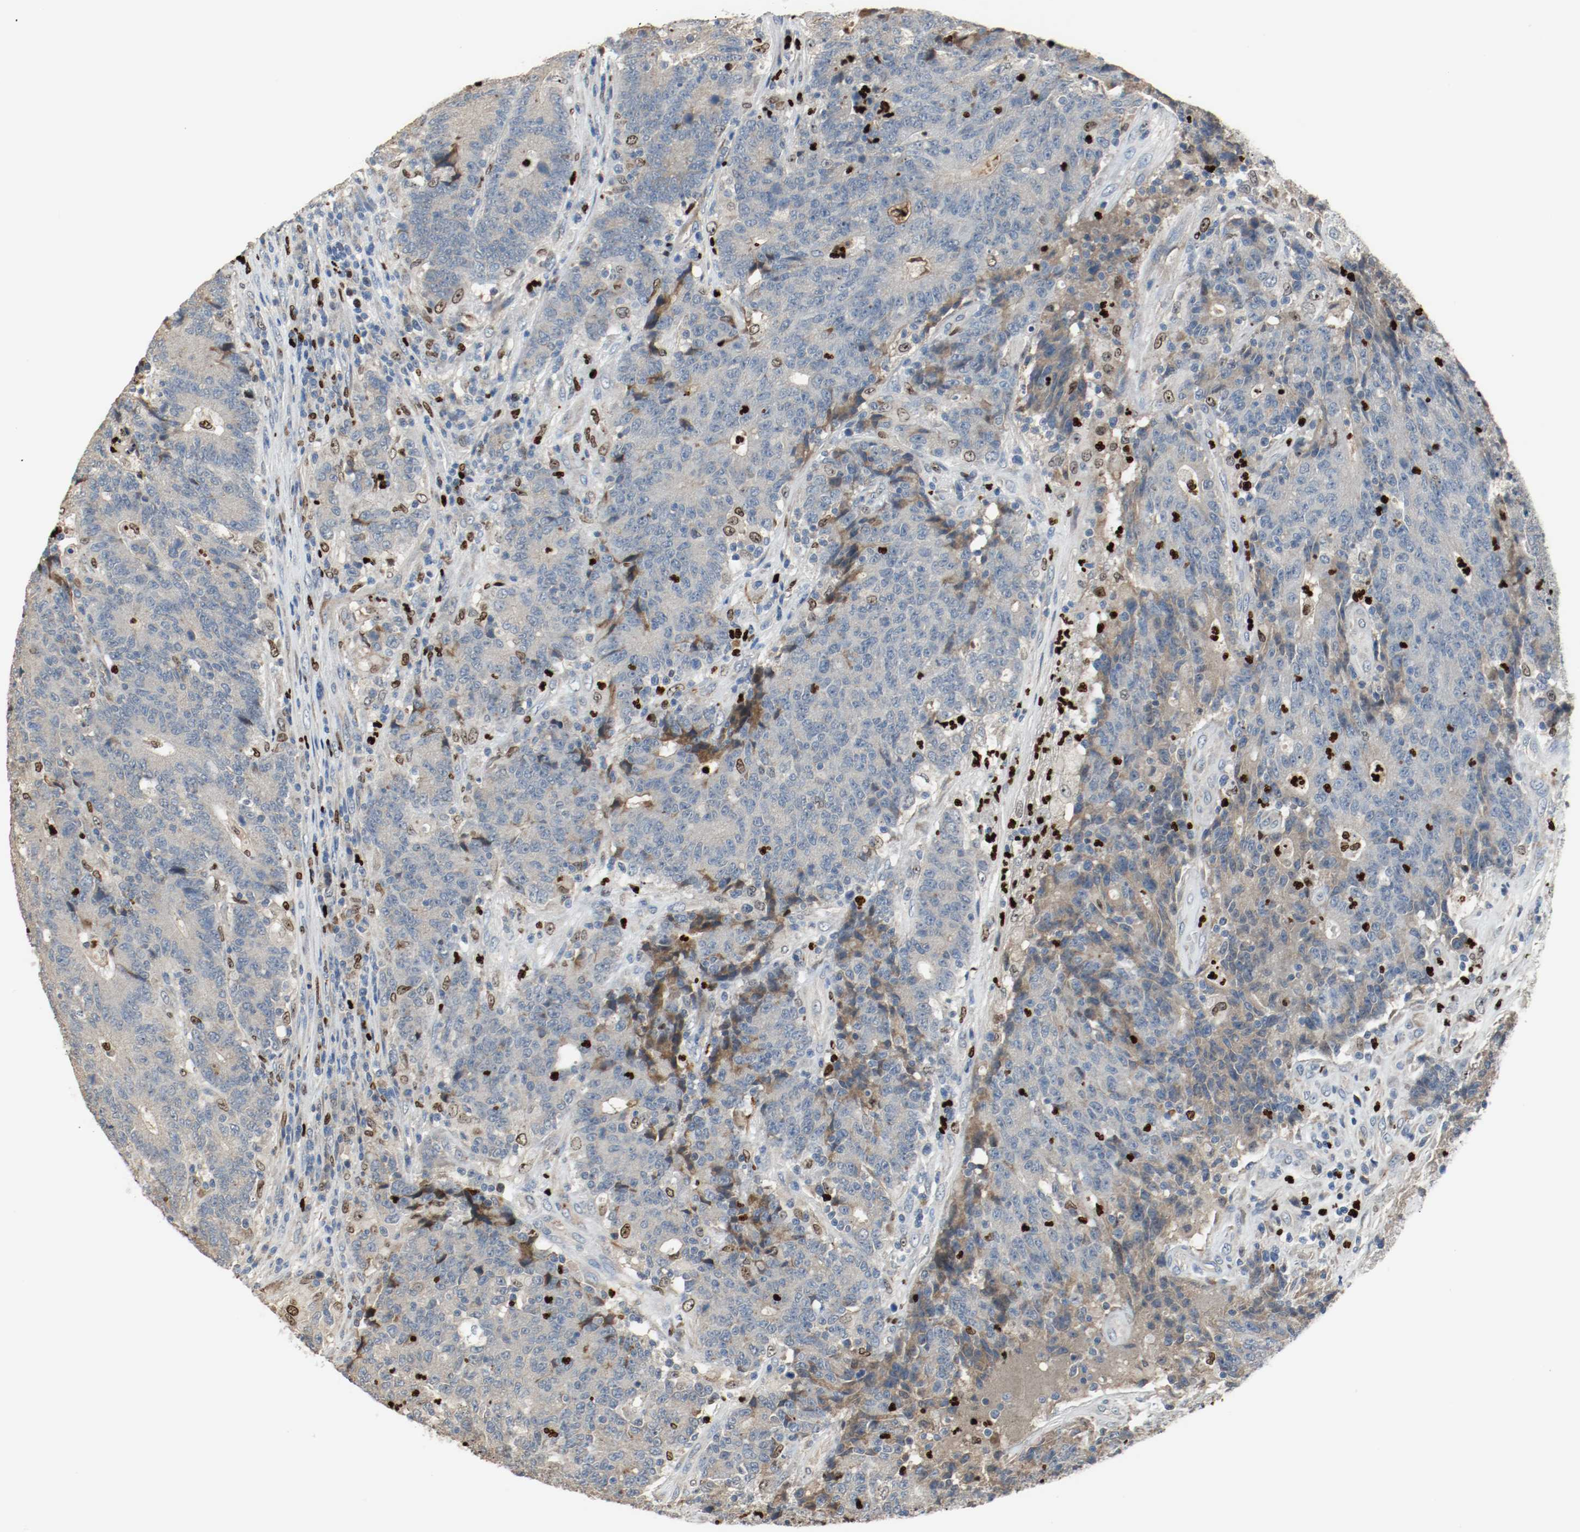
{"staining": {"intensity": "weak", "quantity": "<25%", "location": "cytoplasmic/membranous"}, "tissue": "colorectal cancer", "cell_type": "Tumor cells", "image_type": "cancer", "snomed": [{"axis": "morphology", "description": "Normal tissue, NOS"}, {"axis": "morphology", "description": "Adenocarcinoma, NOS"}, {"axis": "topography", "description": "Colon"}], "caption": "DAB immunohistochemical staining of human colorectal cancer (adenocarcinoma) exhibits no significant positivity in tumor cells. Nuclei are stained in blue.", "gene": "BLK", "patient": {"sex": "female", "age": 75}}